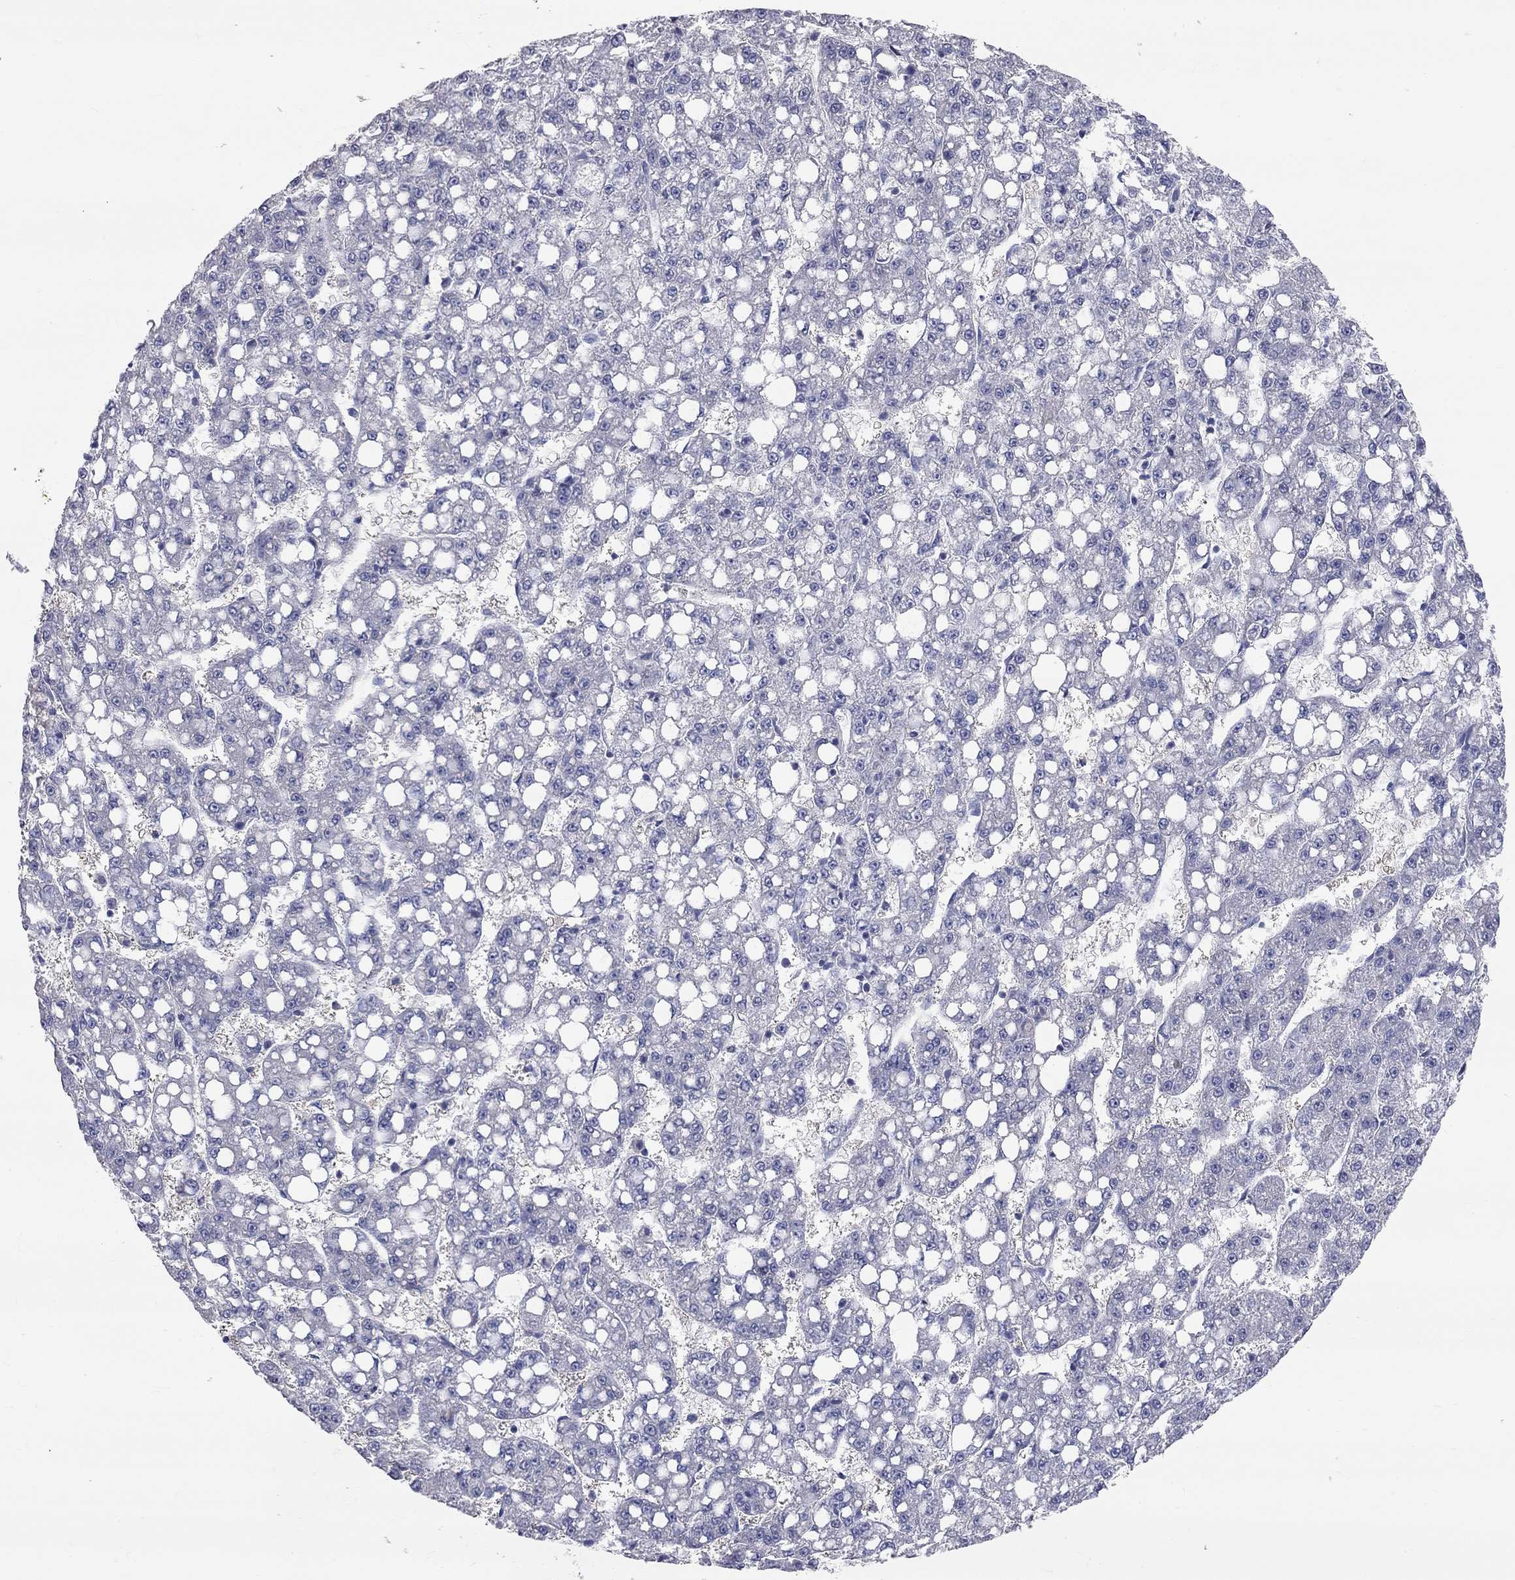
{"staining": {"intensity": "negative", "quantity": "none", "location": "none"}, "tissue": "liver cancer", "cell_type": "Tumor cells", "image_type": "cancer", "snomed": [{"axis": "morphology", "description": "Carcinoma, Hepatocellular, NOS"}, {"axis": "topography", "description": "Liver"}], "caption": "Immunohistochemical staining of liver cancer (hepatocellular carcinoma) reveals no significant expression in tumor cells. (Stains: DAB (3,3'-diaminobenzidine) IHC with hematoxylin counter stain, Microscopy: brightfield microscopy at high magnification).", "gene": "CFAP161", "patient": {"sex": "female", "age": 65}}